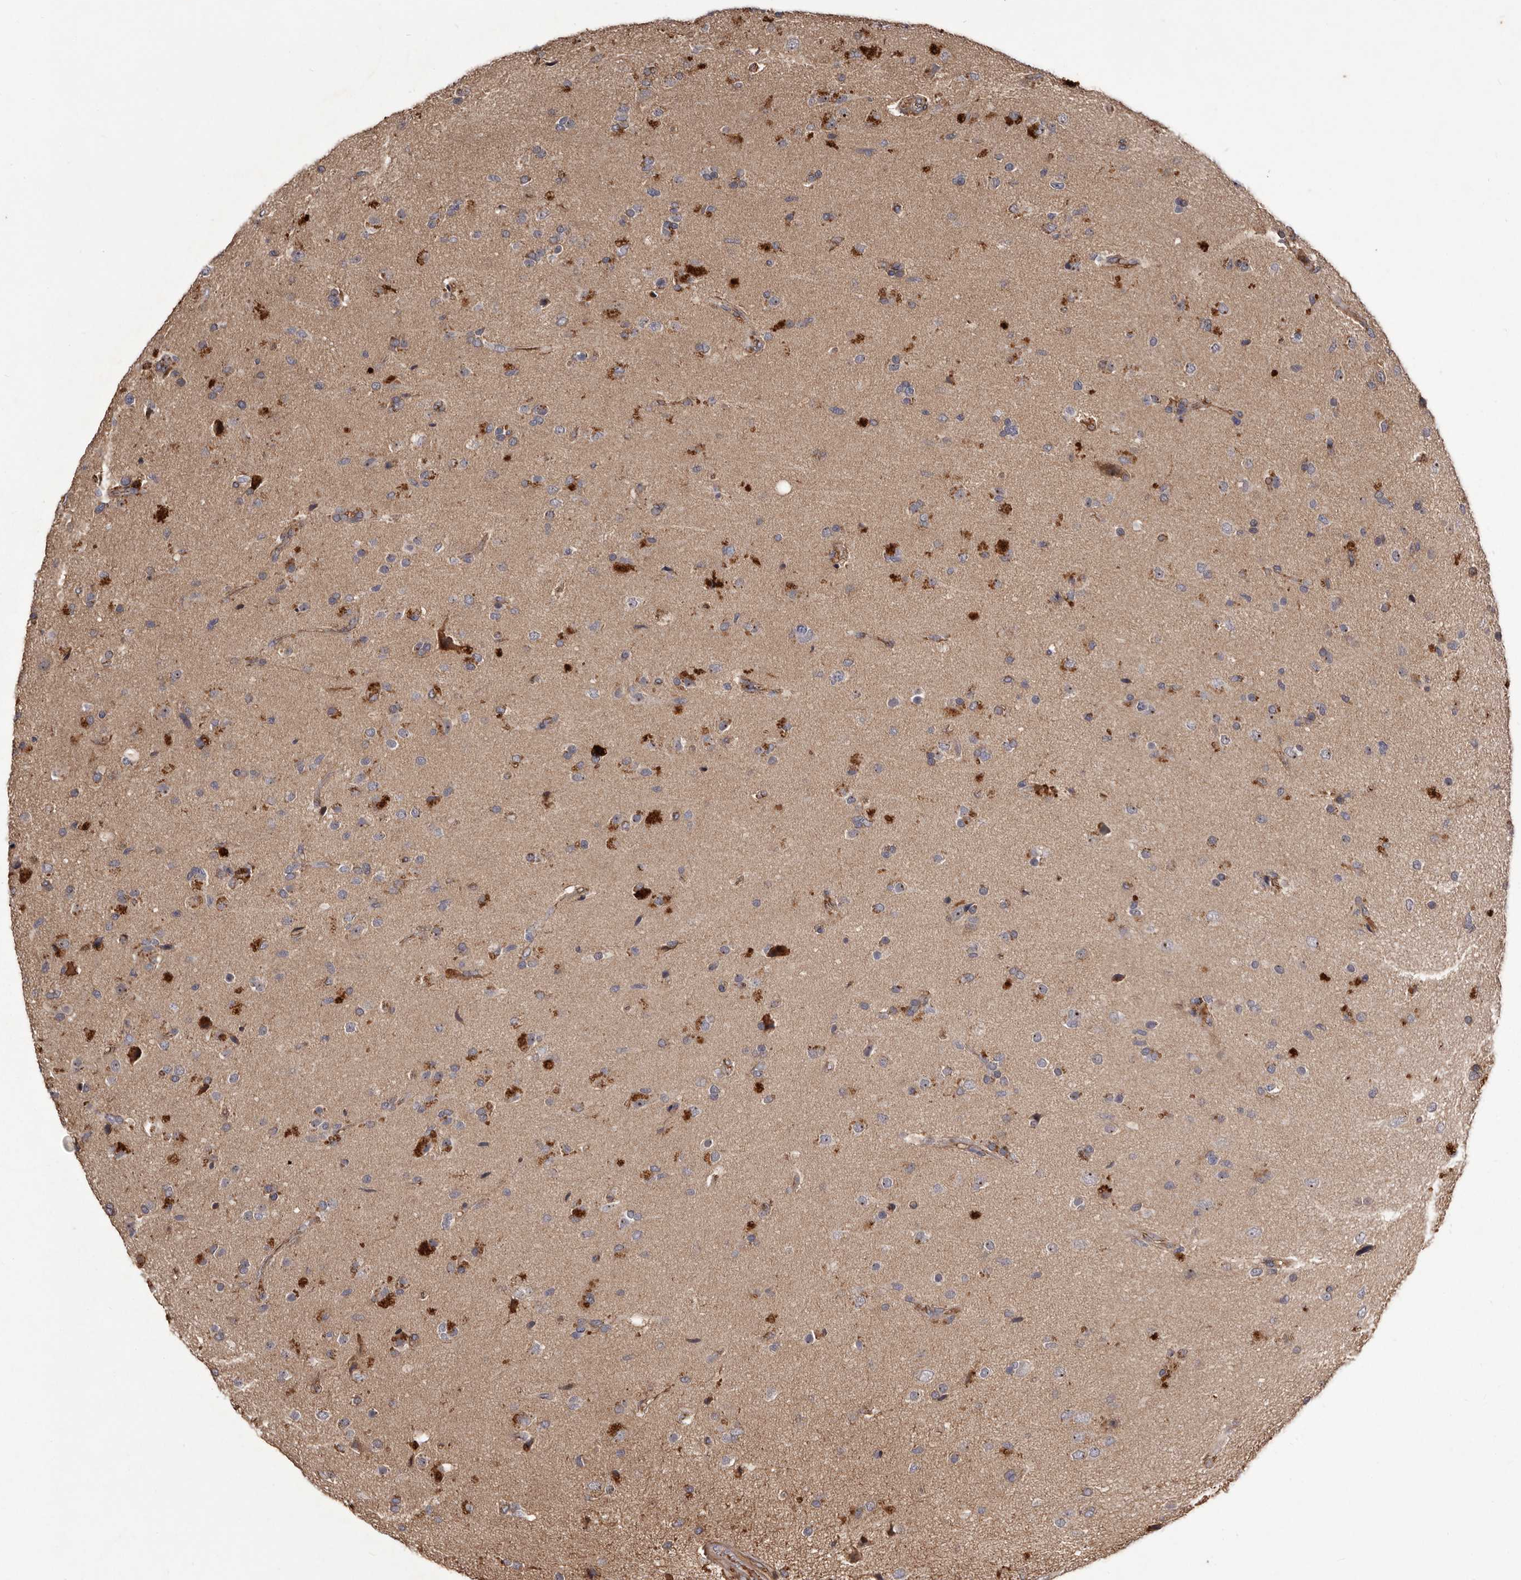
{"staining": {"intensity": "moderate", "quantity": "<25%", "location": "cytoplasmic/membranous"}, "tissue": "glioma", "cell_type": "Tumor cells", "image_type": "cancer", "snomed": [{"axis": "morphology", "description": "Glioma, malignant, High grade"}, {"axis": "topography", "description": "Brain"}], "caption": "High-magnification brightfield microscopy of glioma stained with DAB (brown) and counterstained with hematoxylin (blue). tumor cells exhibit moderate cytoplasmic/membranous positivity is present in approximately<25% of cells.", "gene": "CYP1B1", "patient": {"sex": "male", "age": 72}}